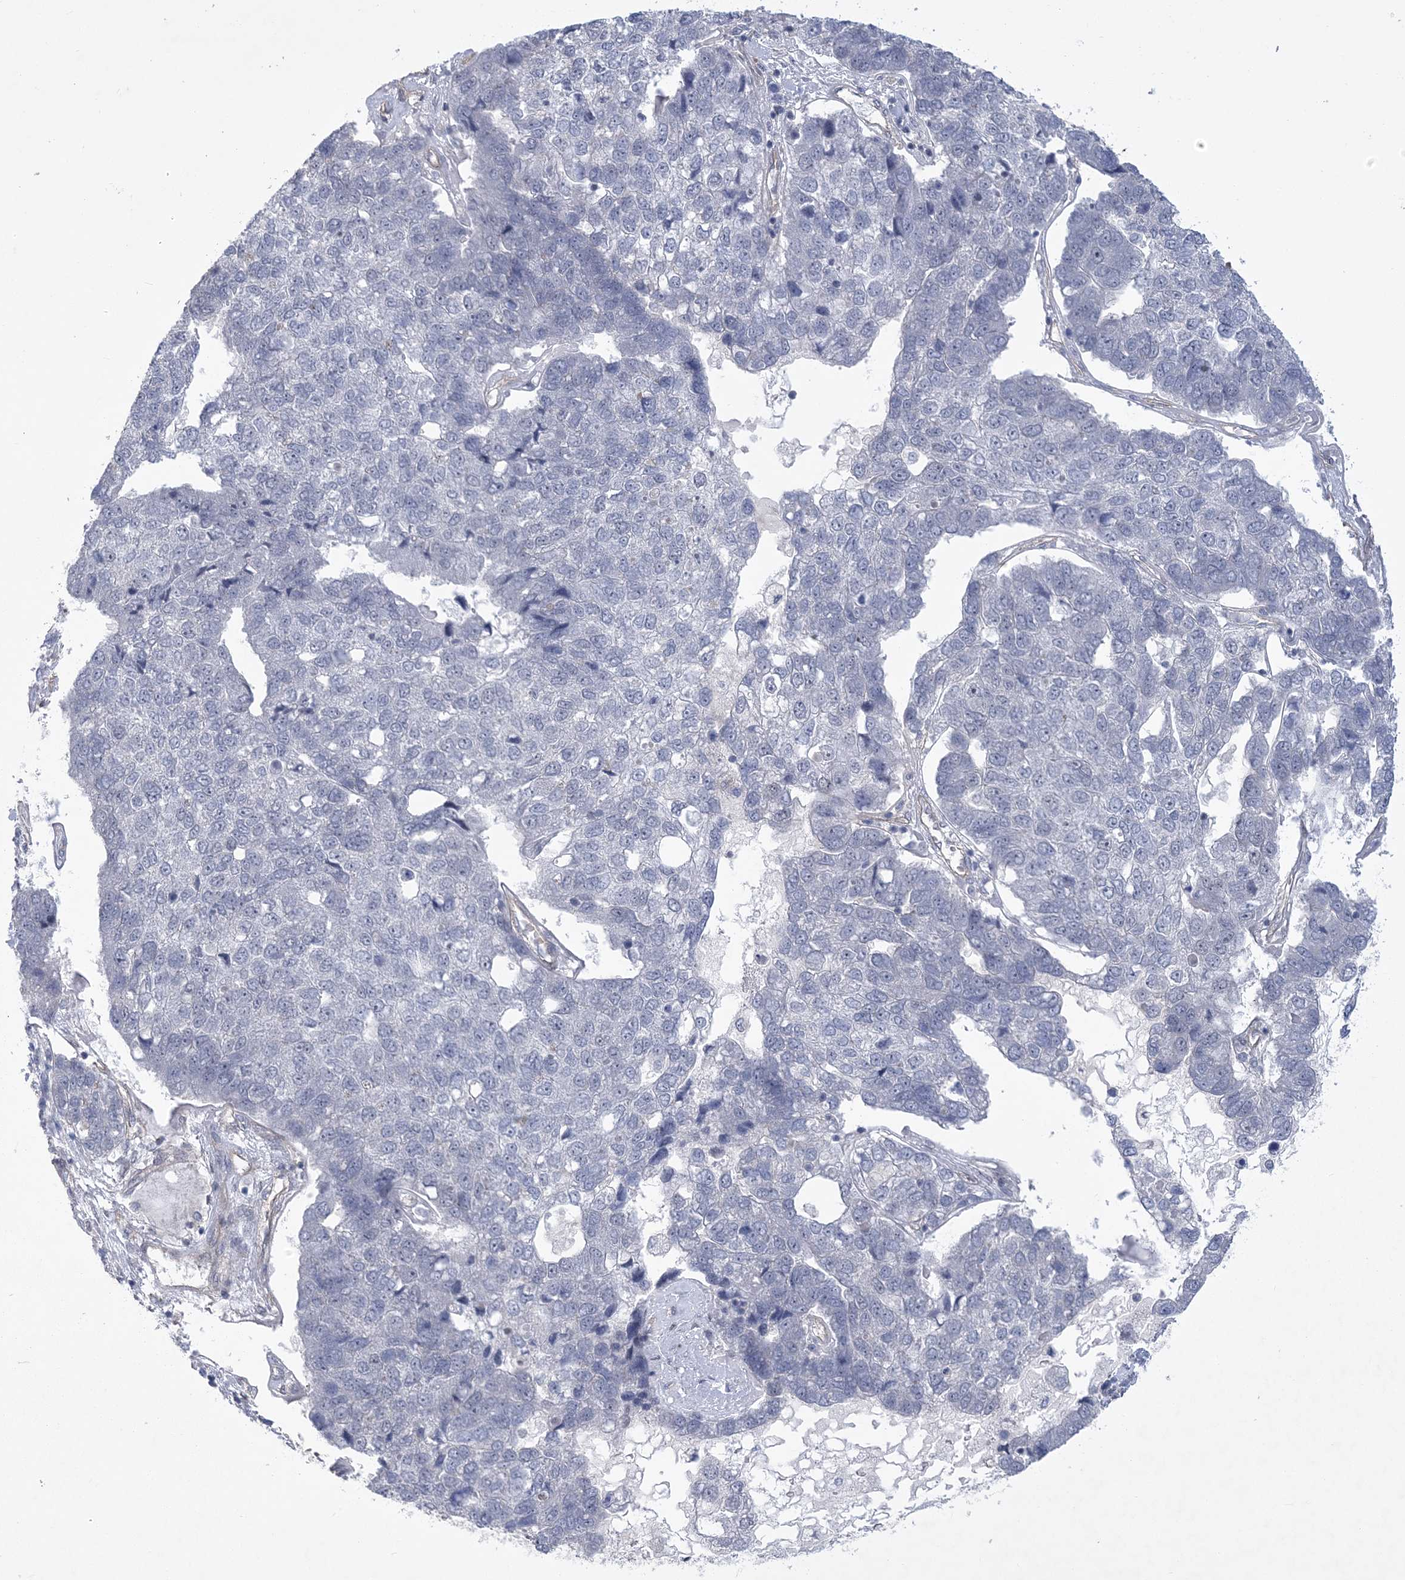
{"staining": {"intensity": "negative", "quantity": "none", "location": "none"}, "tissue": "pancreatic cancer", "cell_type": "Tumor cells", "image_type": "cancer", "snomed": [{"axis": "morphology", "description": "Adenocarcinoma, NOS"}, {"axis": "topography", "description": "Pancreas"}], "caption": "This histopathology image is of pancreatic cancer stained with IHC to label a protein in brown with the nuclei are counter-stained blue. There is no expression in tumor cells.", "gene": "HOMEZ", "patient": {"sex": "female", "age": 61}}